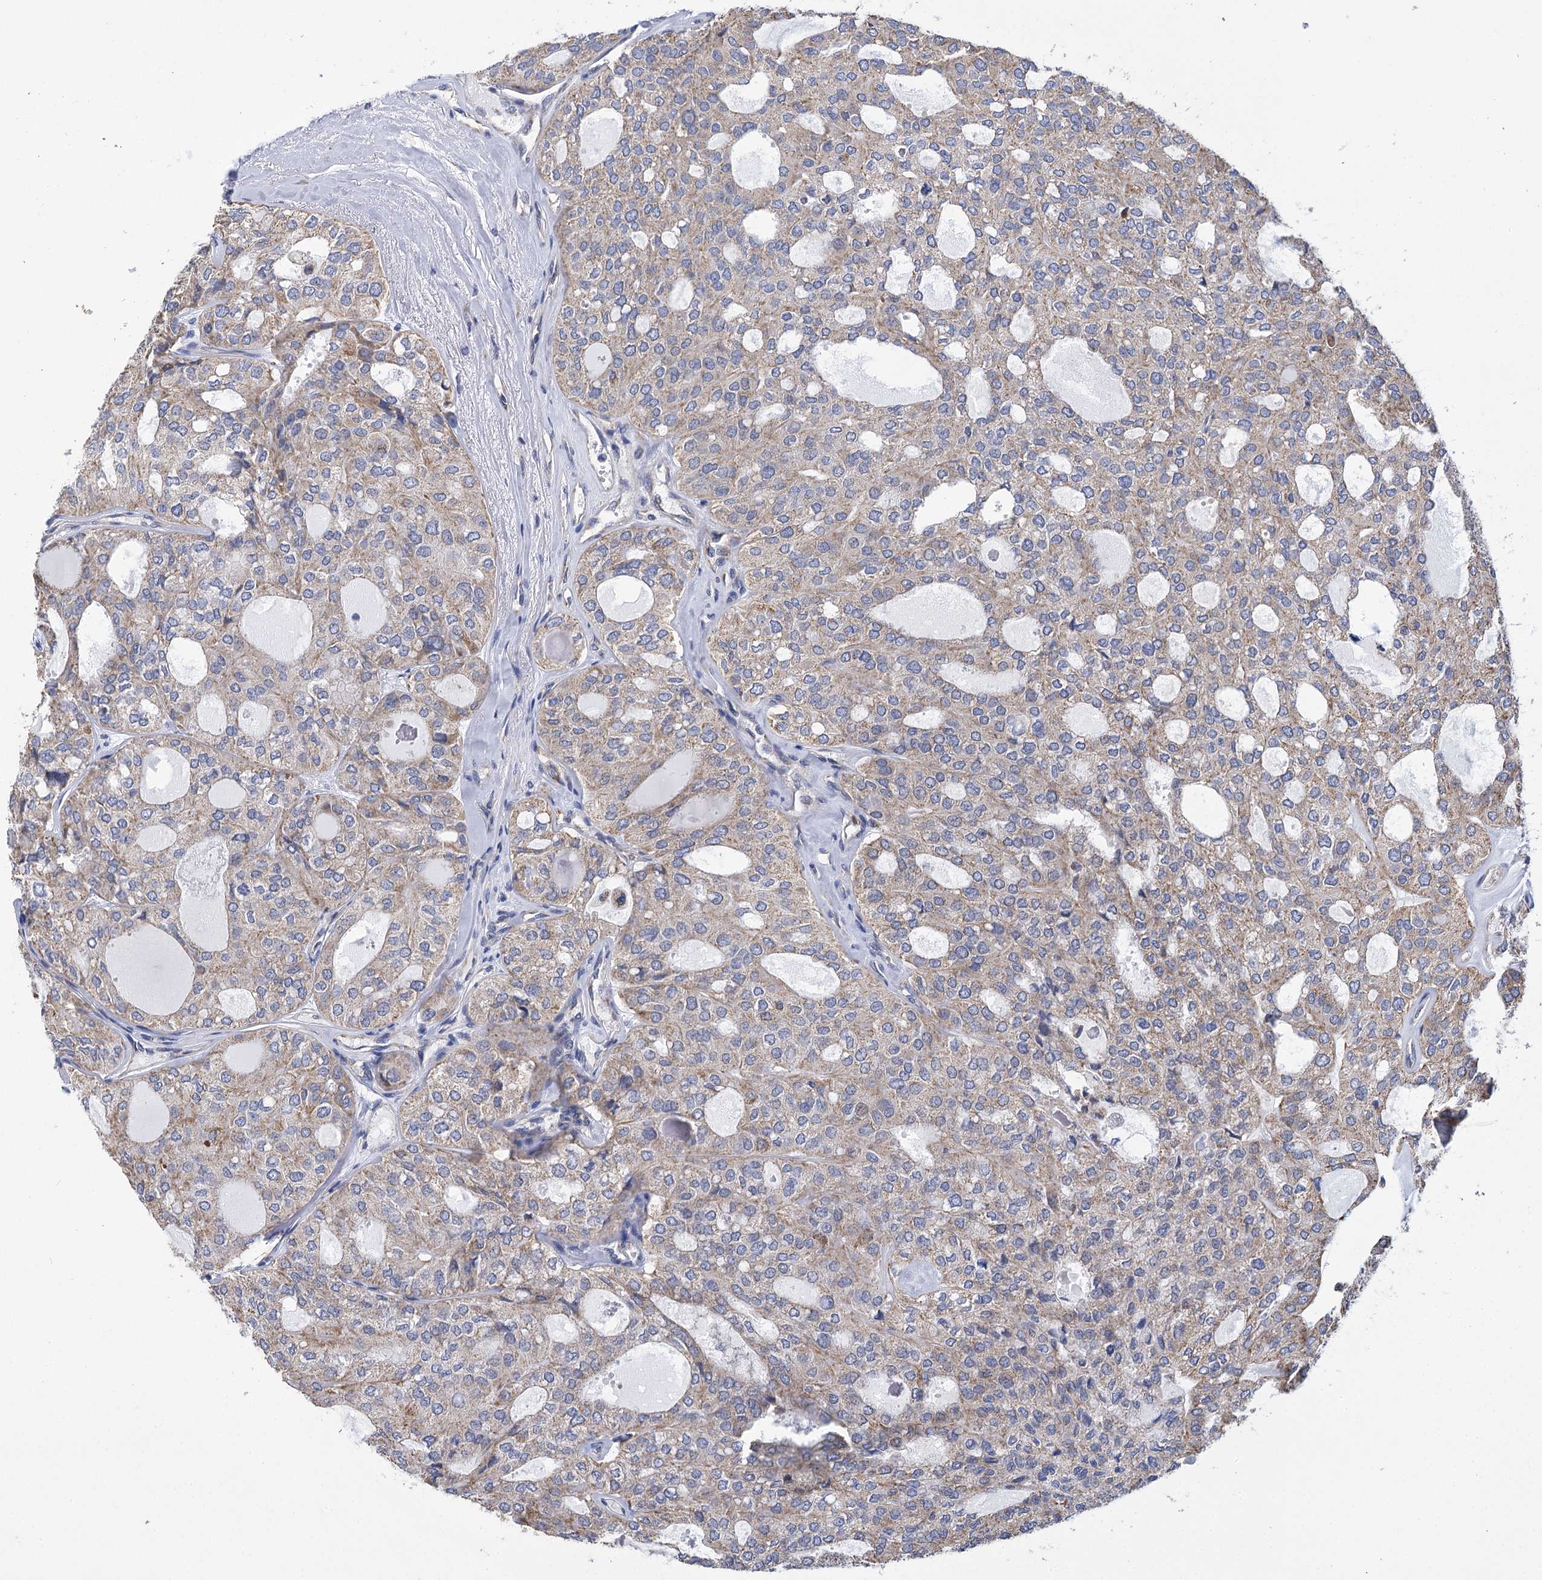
{"staining": {"intensity": "weak", "quantity": ">75%", "location": "cytoplasmic/membranous"}, "tissue": "thyroid cancer", "cell_type": "Tumor cells", "image_type": "cancer", "snomed": [{"axis": "morphology", "description": "Follicular adenoma carcinoma, NOS"}, {"axis": "topography", "description": "Thyroid gland"}], "caption": "Thyroid cancer stained with DAB (3,3'-diaminobenzidine) IHC displays low levels of weak cytoplasmic/membranous positivity in about >75% of tumor cells. (brown staining indicates protein expression, while blue staining denotes nuclei).", "gene": "CCDC73", "patient": {"sex": "male", "age": 75}}